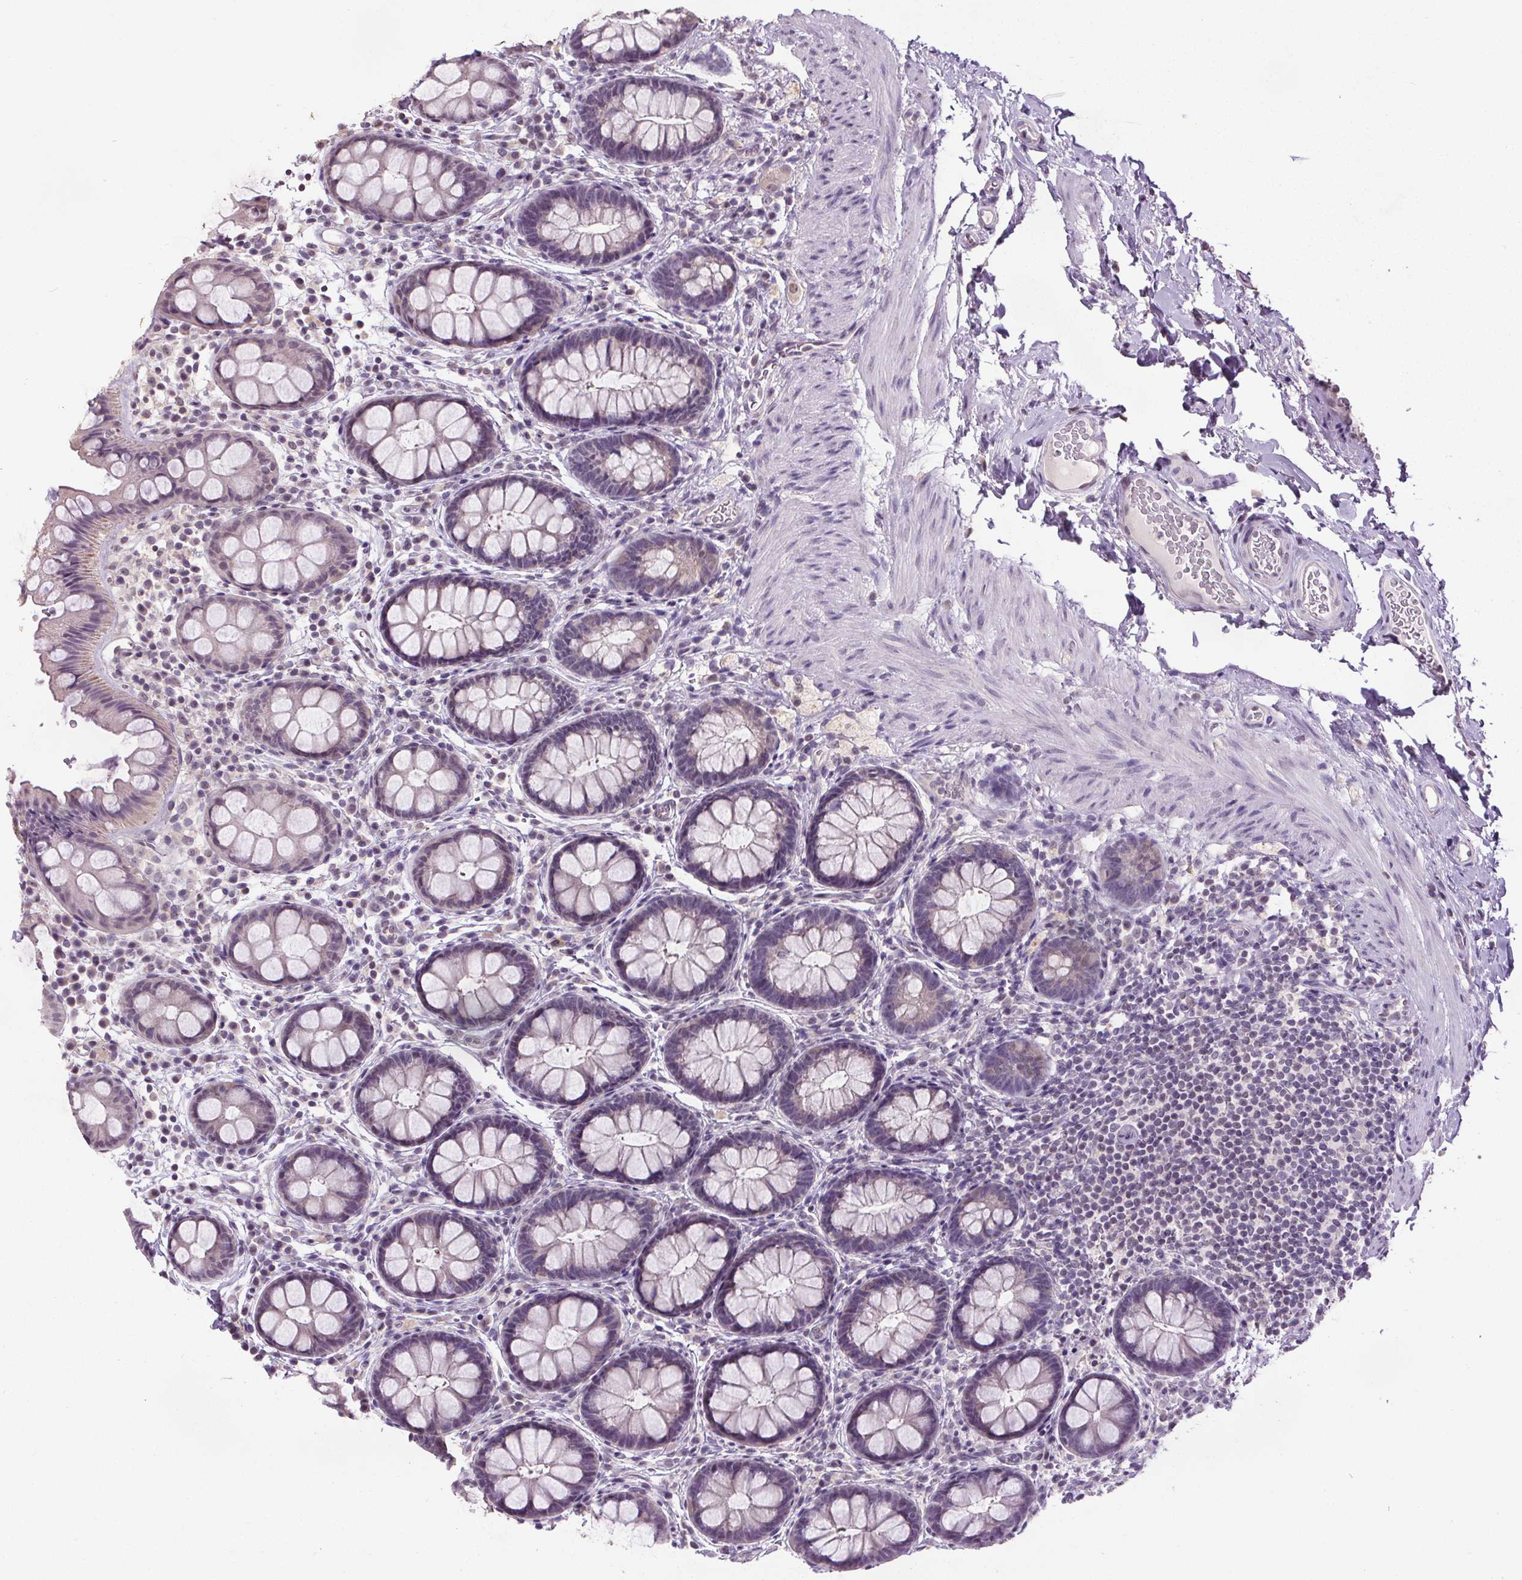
{"staining": {"intensity": "negative", "quantity": "none", "location": "none"}, "tissue": "rectum", "cell_type": "Glandular cells", "image_type": "normal", "snomed": [{"axis": "morphology", "description": "Normal tissue, NOS"}, {"axis": "topography", "description": "Rectum"}, {"axis": "topography", "description": "Peripheral nerve tissue"}], "caption": "Immunohistochemical staining of benign human rectum shows no significant positivity in glandular cells. (Brightfield microscopy of DAB immunohistochemistry (IHC) at high magnification).", "gene": "SLC2A9", "patient": {"sex": "female", "age": 69}}